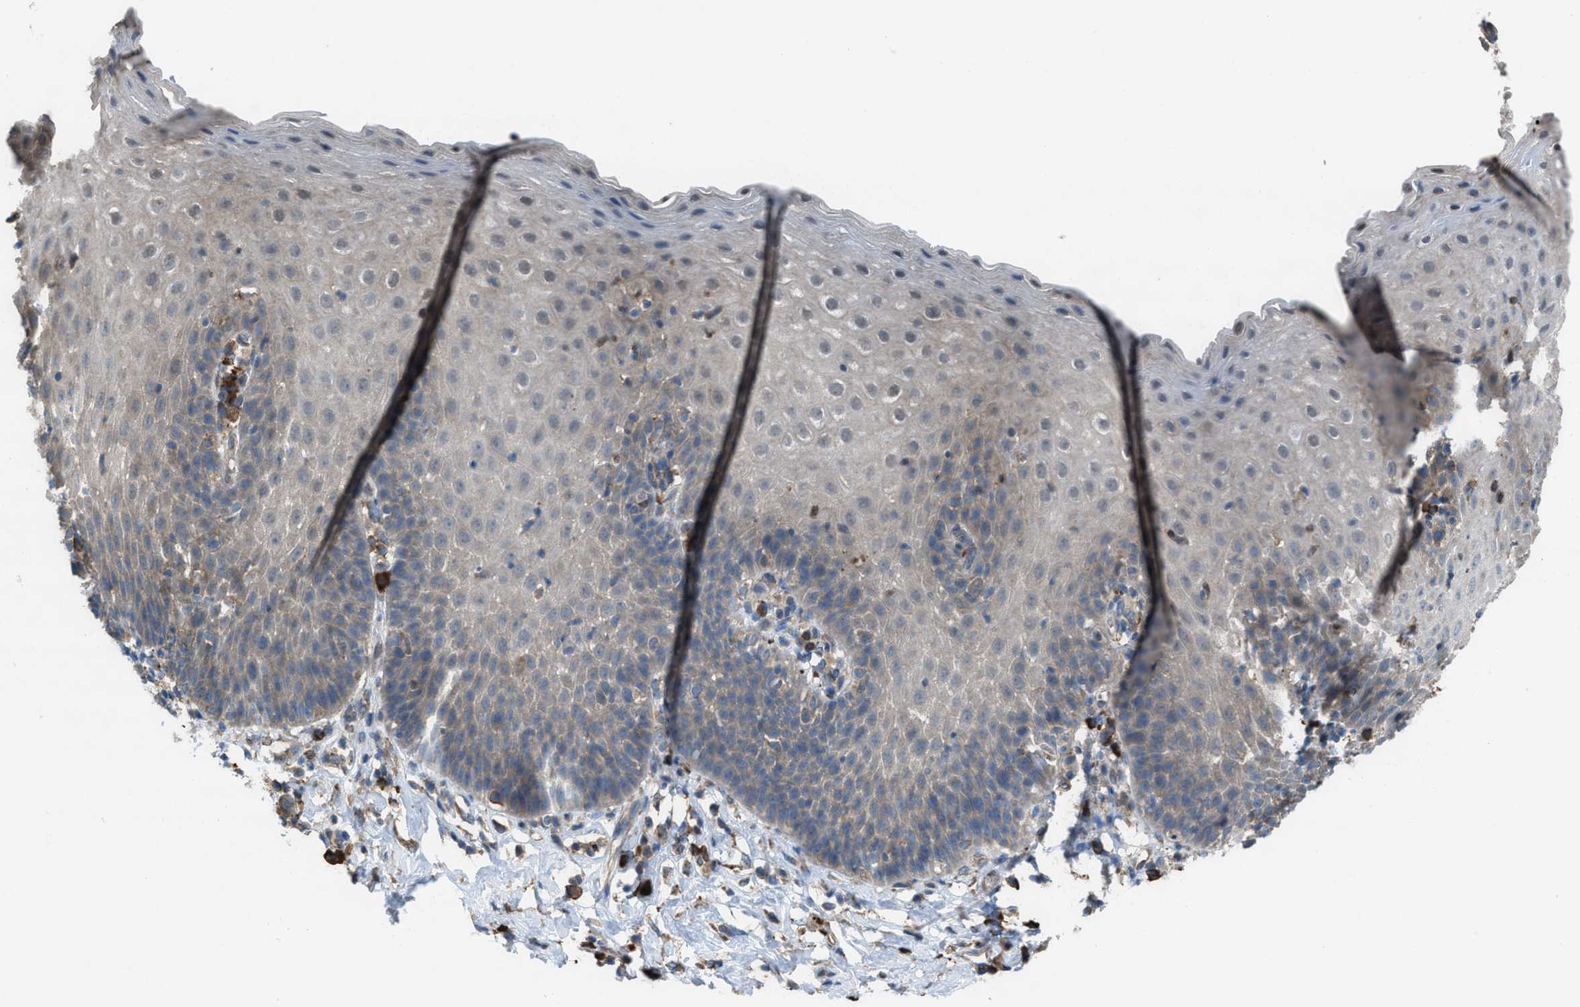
{"staining": {"intensity": "negative", "quantity": "none", "location": "none"}, "tissue": "esophagus", "cell_type": "Squamous epithelial cells", "image_type": "normal", "snomed": [{"axis": "morphology", "description": "Normal tissue, NOS"}, {"axis": "topography", "description": "Esophagus"}], "caption": "Immunohistochemical staining of normal esophagus shows no significant positivity in squamous epithelial cells.", "gene": "PLAA", "patient": {"sex": "female", "age": 61}}